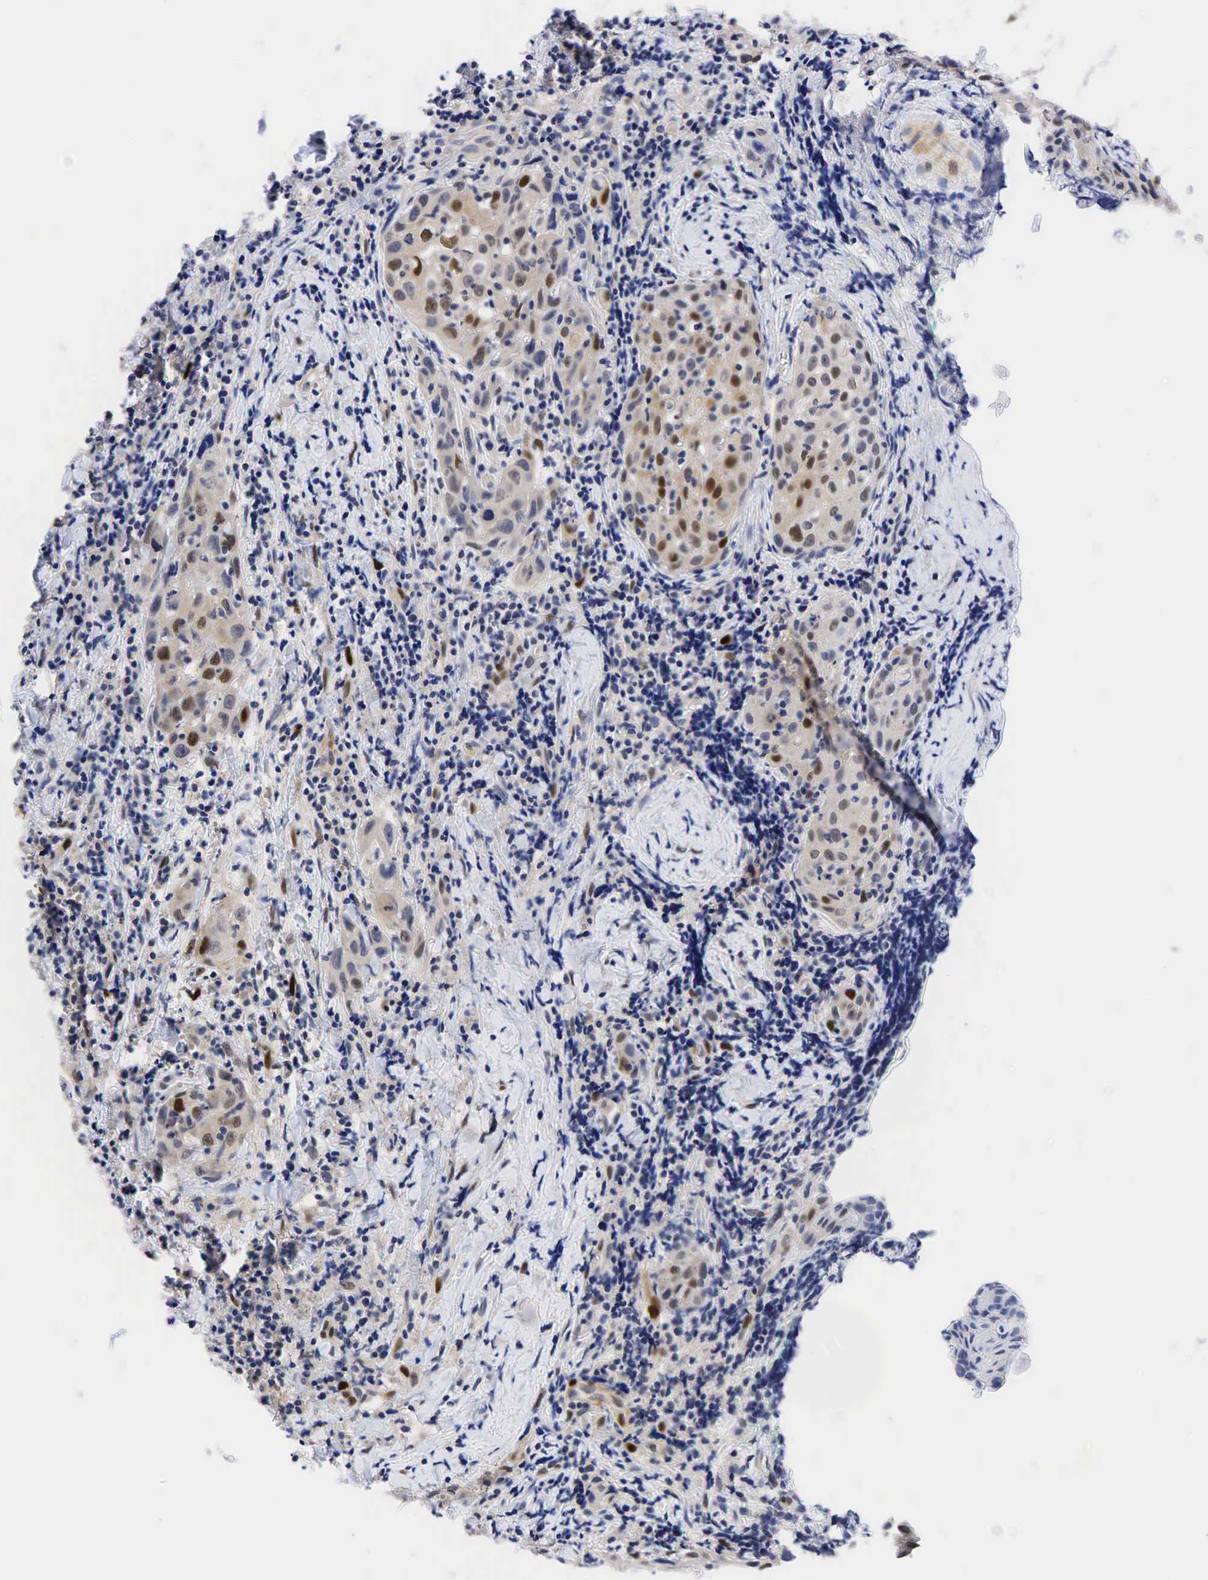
{"staining": {"intensity": "moderate", "quantity": "<25%", "location": "nuclear"}, "tissue": "head and neck cancer", "cell_type": "Tumor cells", "image_type": "cancer", "snomed": [{"axis": "morphology", "description": "Squamous cell carcinoma, NOS"}, {"axis": "topography", "description": "Oral tissue"}, {"axis": "topography", "description": "Head-Neck"}], "caption": "A histopathology image of head and neck cancer (squamous cell carcinoma) stained for a protein reveals moderate nuclear brown staining in tumor cells. The staining was performed using DAB, with brown indicating positive protein expression. Nuclei are stained blue with hematoxylin.", "gene": "CCND1", "patient": {"sex": "female", "age": 82}}